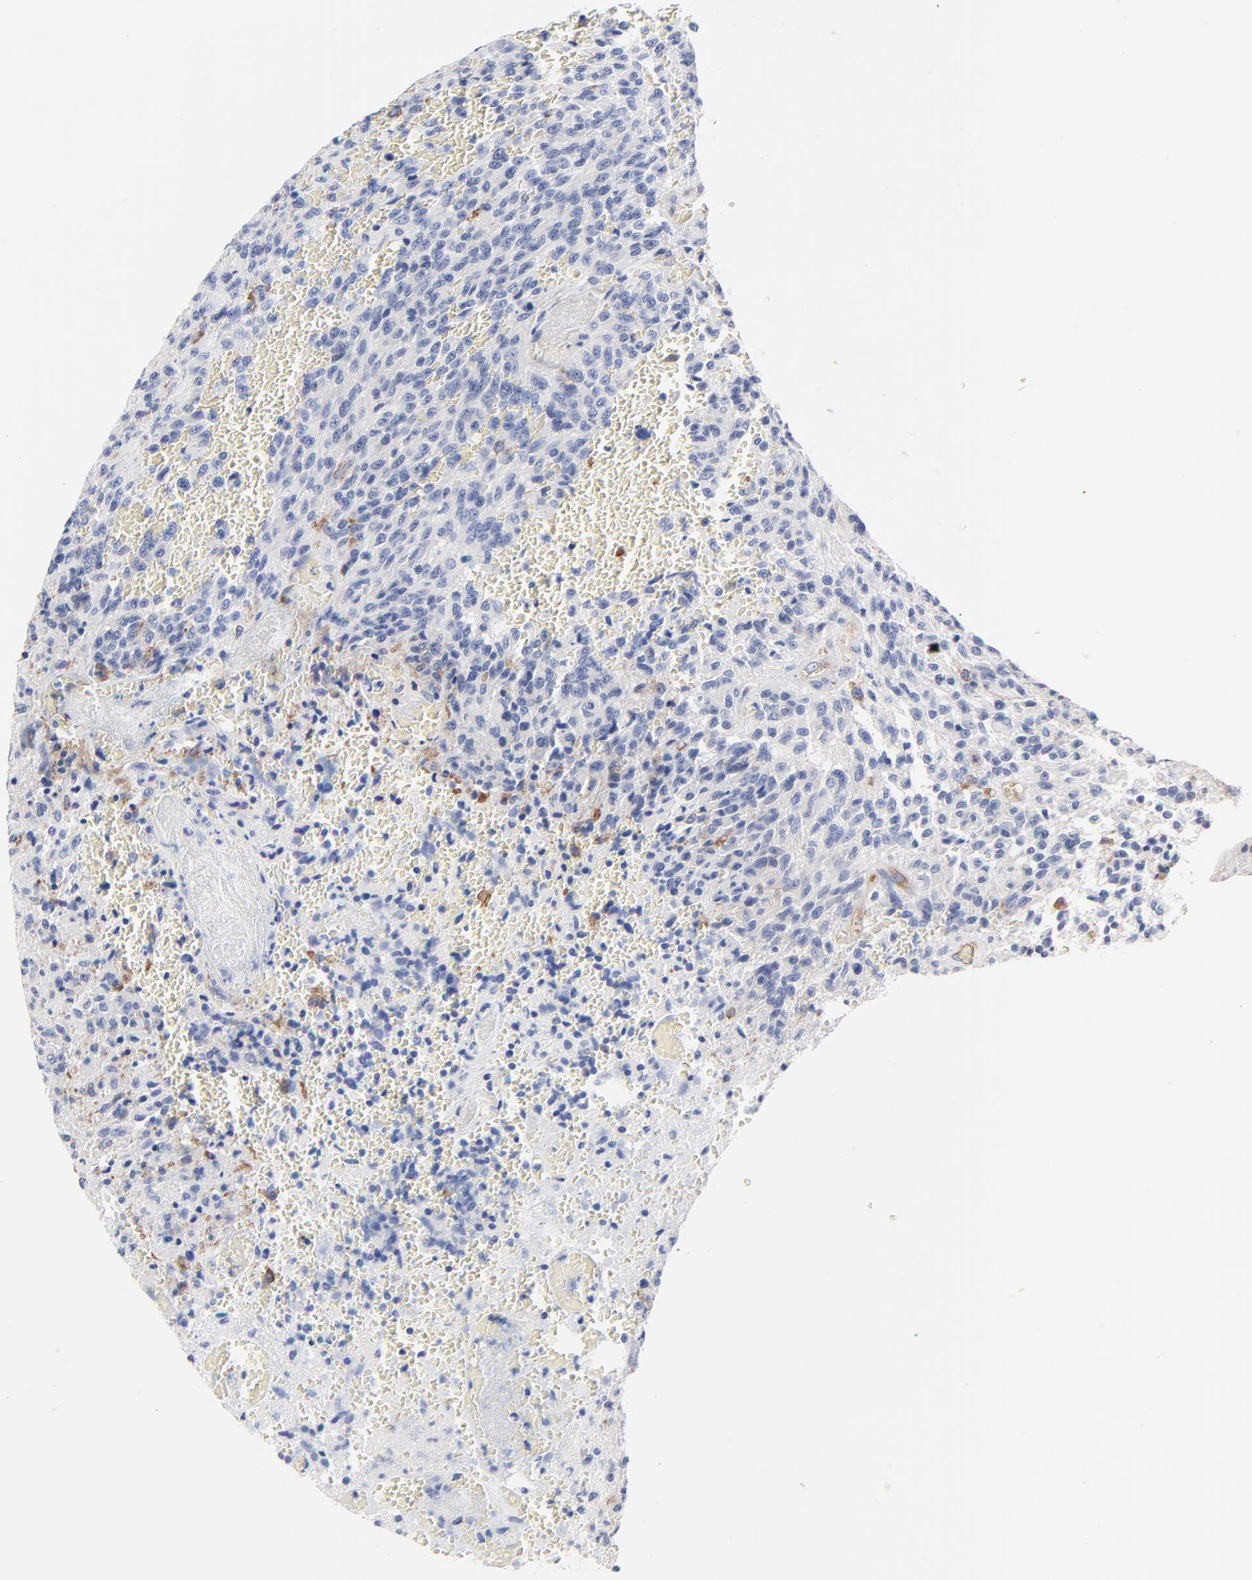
{"staining": {"intensity": "negative", "quantity": "none", "location": "none"}, "tissue": "glioma", "cell_type": "Tumor cells", "image_type": "cancer", "snomed": [{"axis": "morphology", "description": "Normal tissue, NOS"}, {"axis": "morphology", "description": "Glioma, malignant, High grade"}, {"axis": "topography", "description": "Cerebral cortex"}], "caption": "Immunohistochemical staining of human glioma shows no significant expression in tumor cells.", "gene": "CD2AP", "patient": {"sex": "male", "age": 56}}